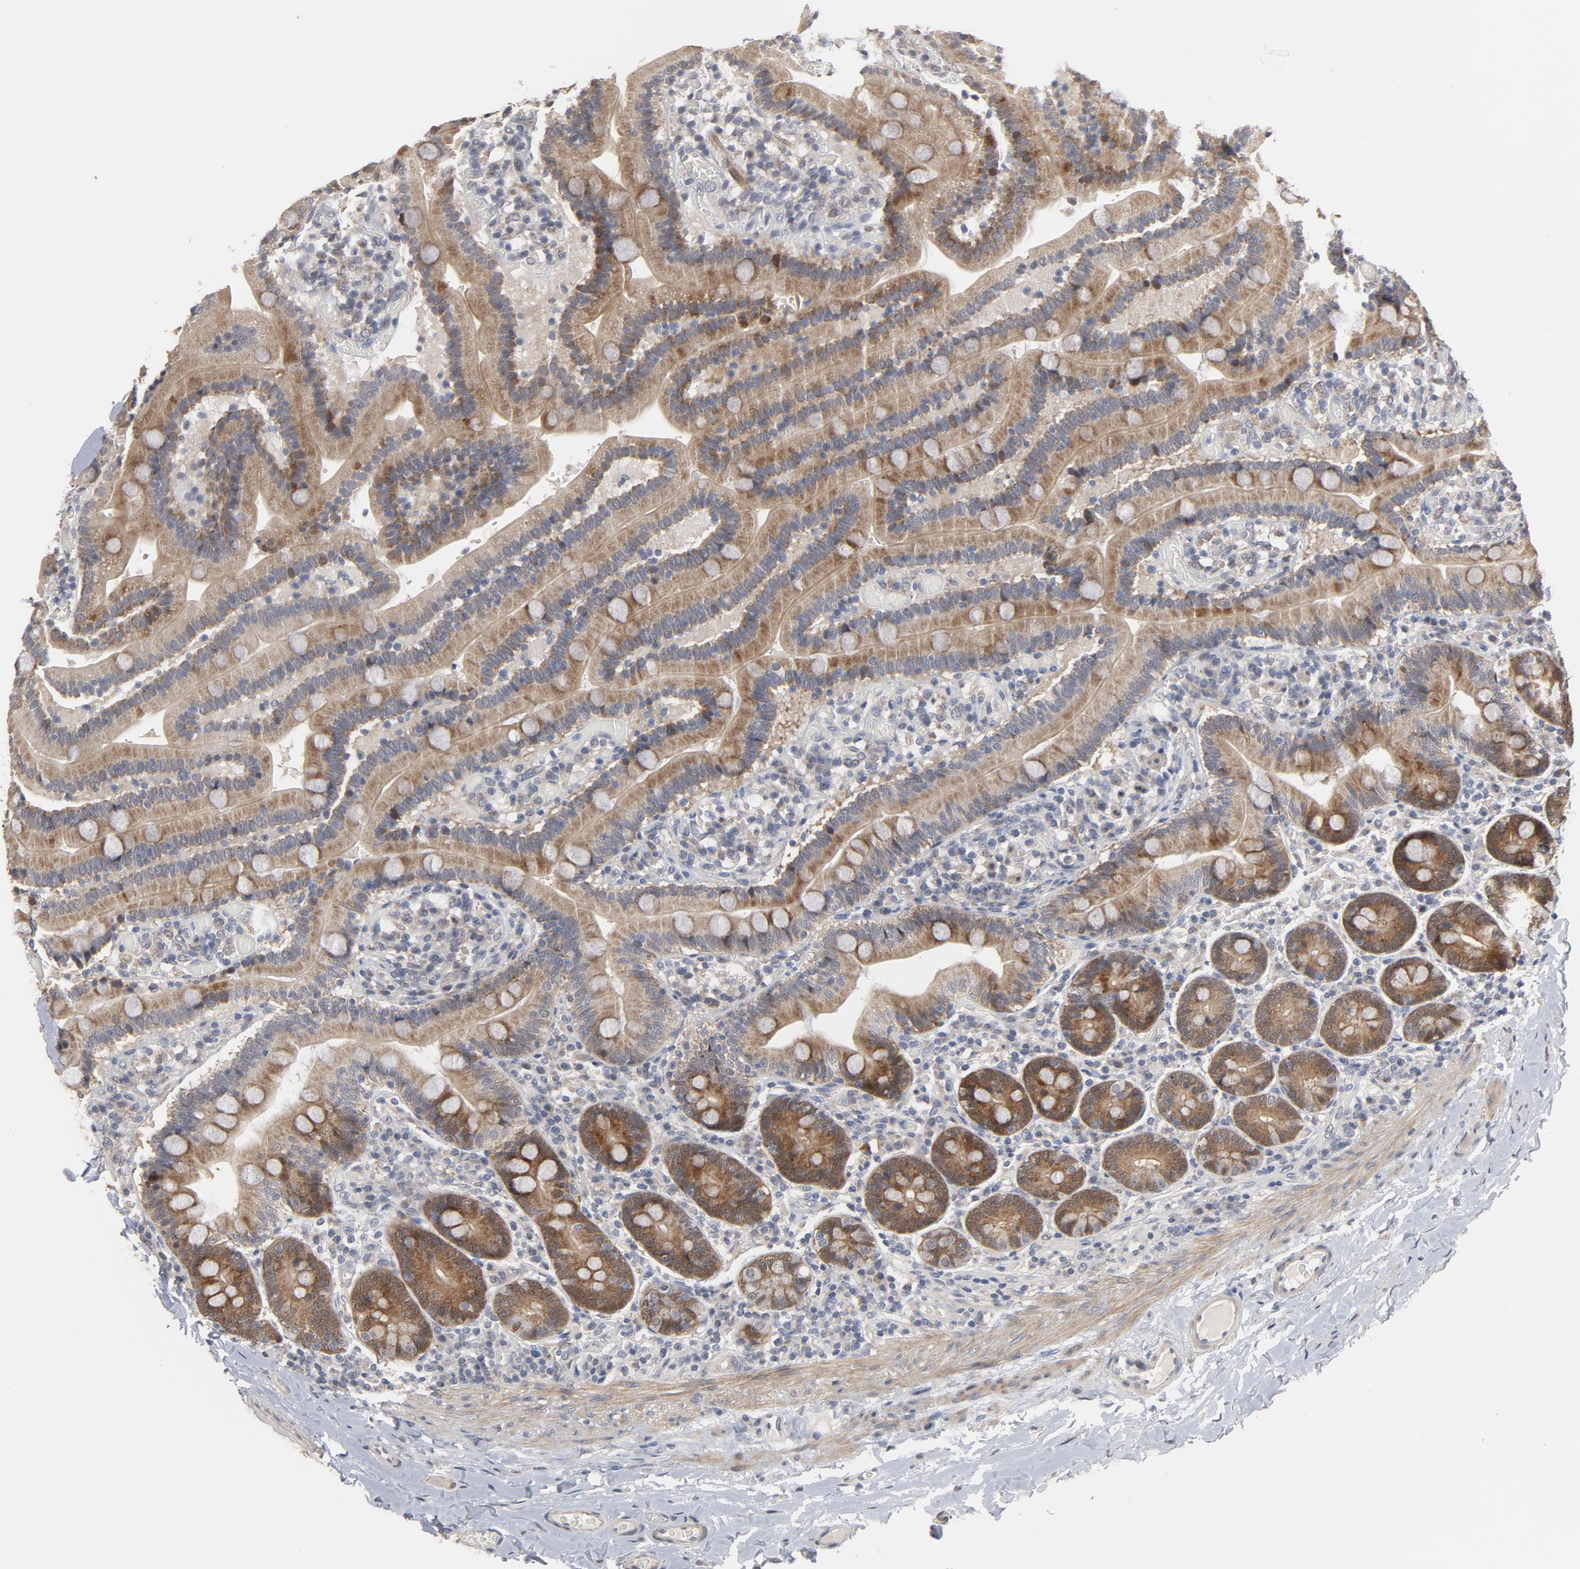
{"staining": {"intensity": "strong", "quantity": ">75%", "location": "cytoplasmic/membranous"}, "tissue": "duodenum", "cell_type": "Glandular cells", "image_type": "normal", "snomed": [{"axis": "morphology", "description": "Normal tissue, NOS"}, {"axis": "topography", "description": "Duodenum"}], "caption": "Immunohistochemistry (IHC) of normal human duodenum demonstrates high levels of strong cytoplasmic/membranous staining in approximately >75% of glandular cells.", "gene": "PPP1R1B", "patient": {"sex": "male", "age": 66}}